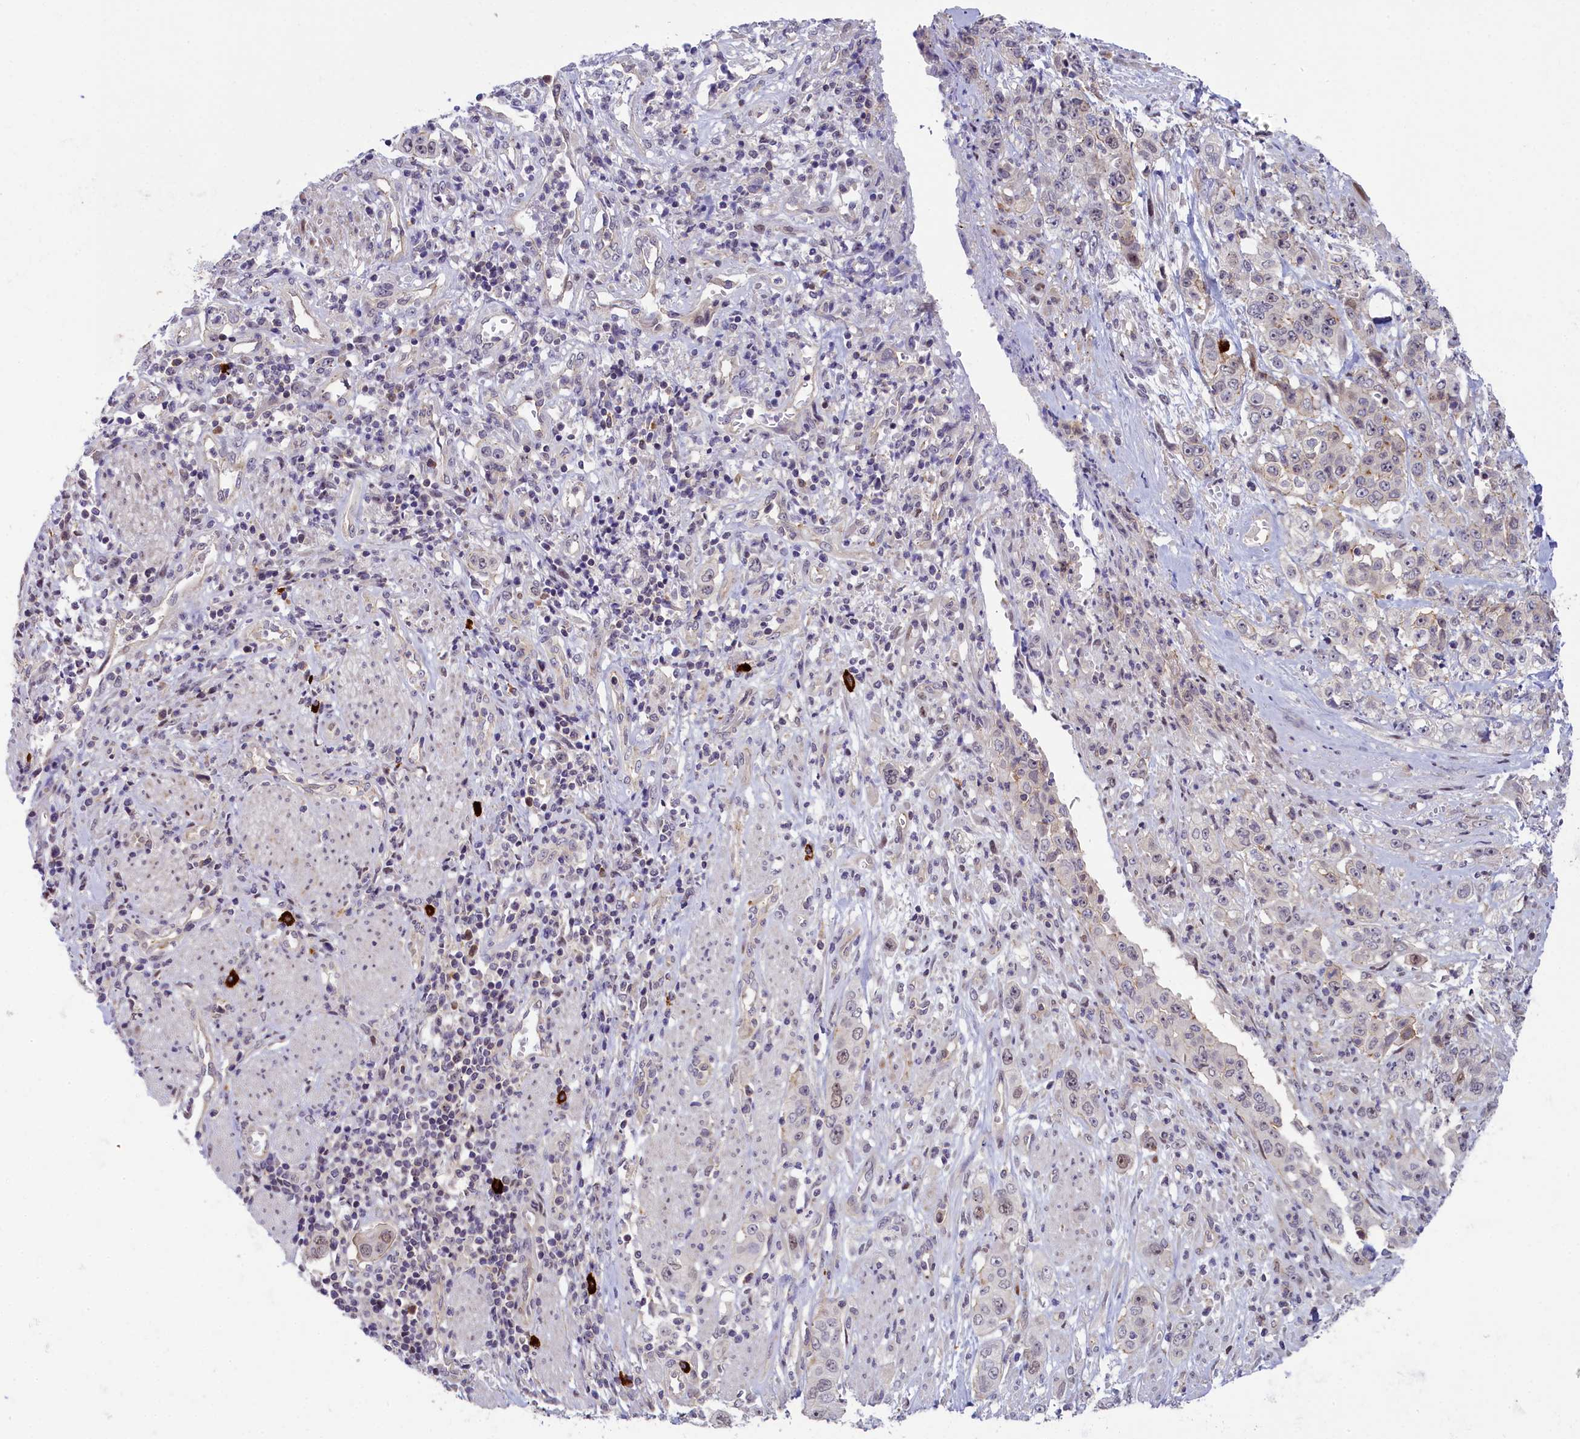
{"staining": {"intensity": "negative", "quantity": "none", "location": "none"}, "tissue": "stomach cancer", "cell_type": "Tumor cells", "image_type": "cancer", "snomed": [{"axis": "morphology", "description": "Adenocarcinoma, NOS"}, {"axis": "topography", "description": "Stomach, upper"}], "caption": "Immunohistochemistry photomicrograph of neoplastic tissue: human stomach adenocarcinoma stained with DAB (3,3'-diaminobenzidine) reveals no significant protein staining in tumor cells.", "gene": "CCL23", "patient": {"sex": "male", "age": 62}}